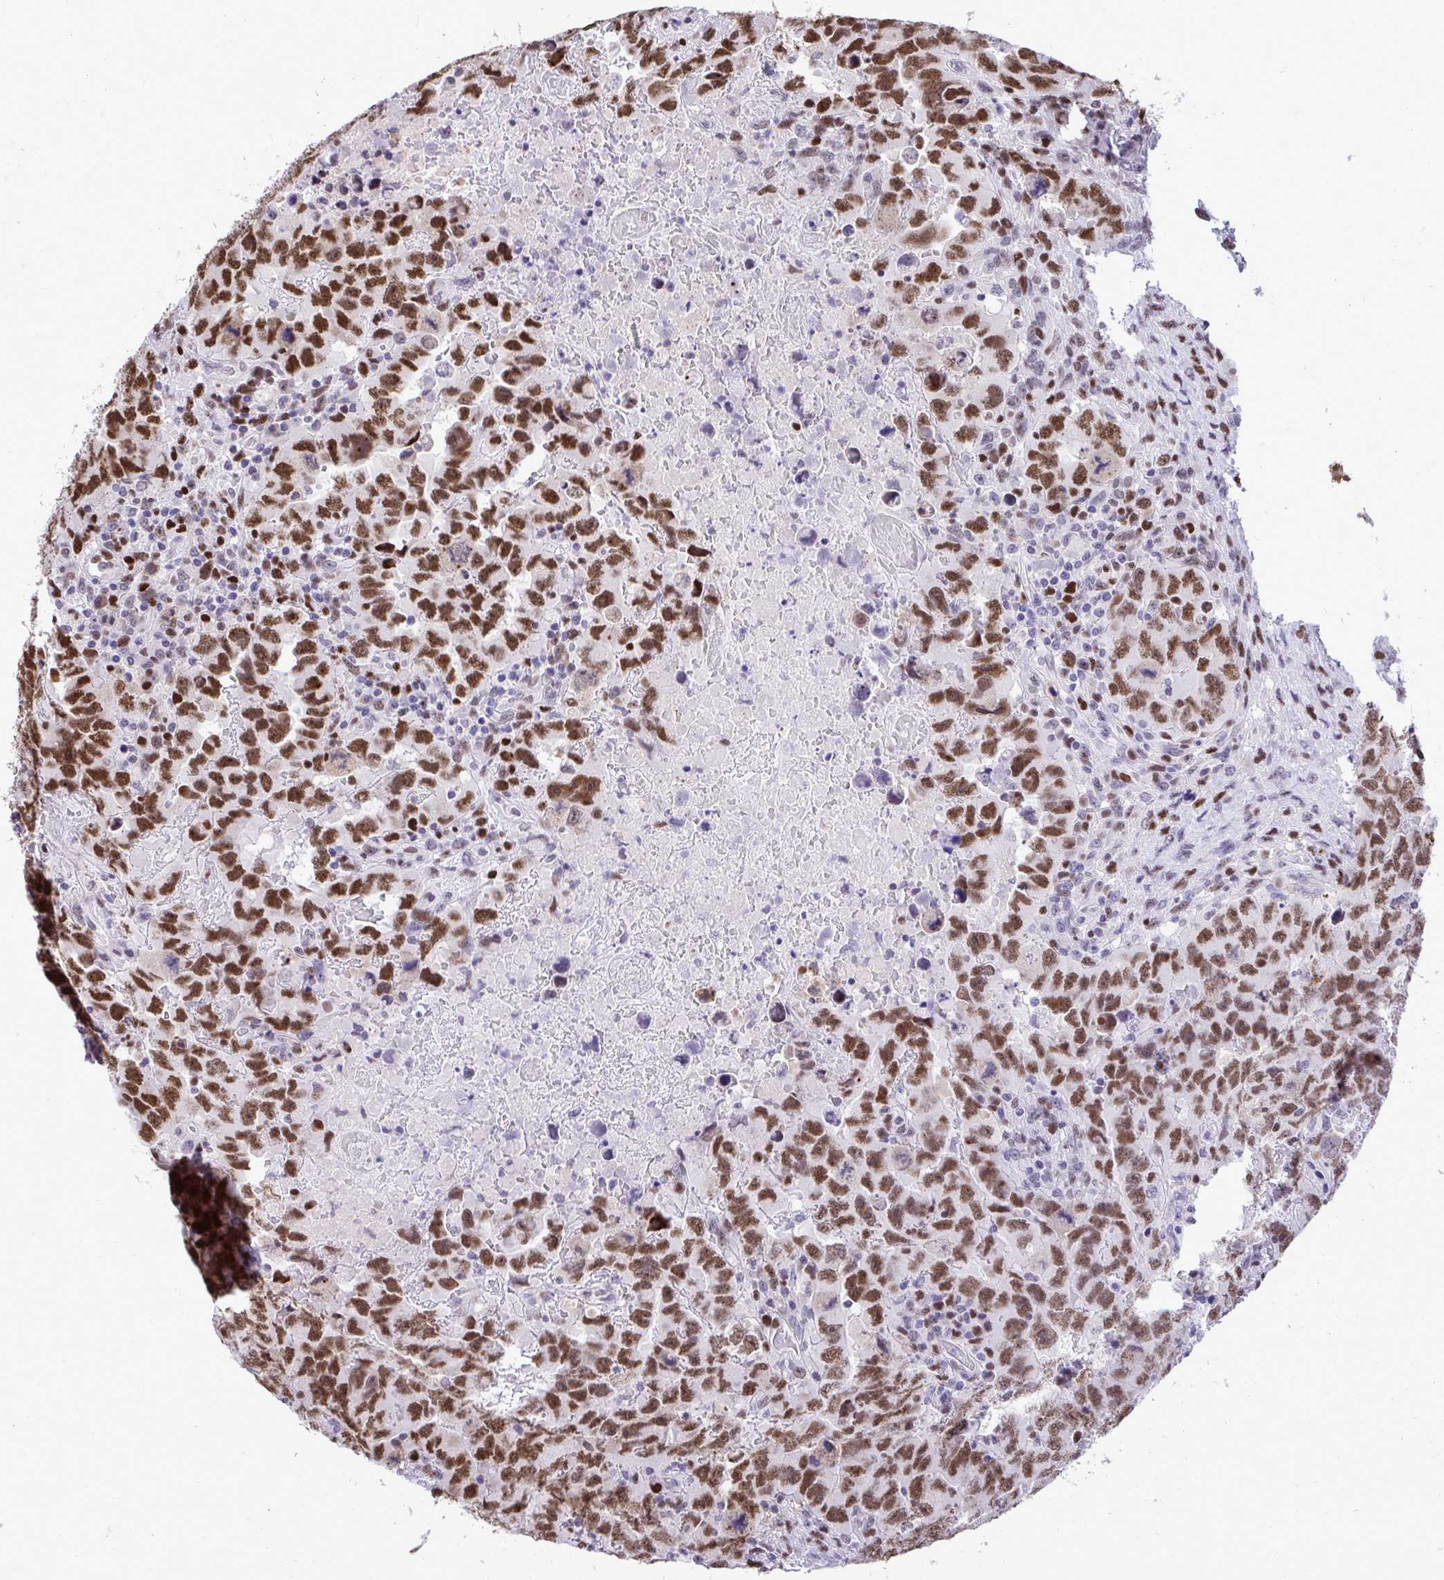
{"staining": {"intensity": "strong", "quantity": ">75%", "location": "nuclear"}, "tissue": "testis cancer", "cell_type": "Tumor cells", "image_type": "cancer", "snomed": [{"axis": "morphology", "description": "Carcinoma, Embryonal, NOS"}, {"axis": "topography", "description": "Testis"}], "caption": "IHC (DAB) staining of human testis cancer (embryonal carcinoma) demonstrates strong nuclear protein staining in about >75% of tumor cells.", "gene": "C1QL2", "patient": {"sex": "male", "age": 24}}